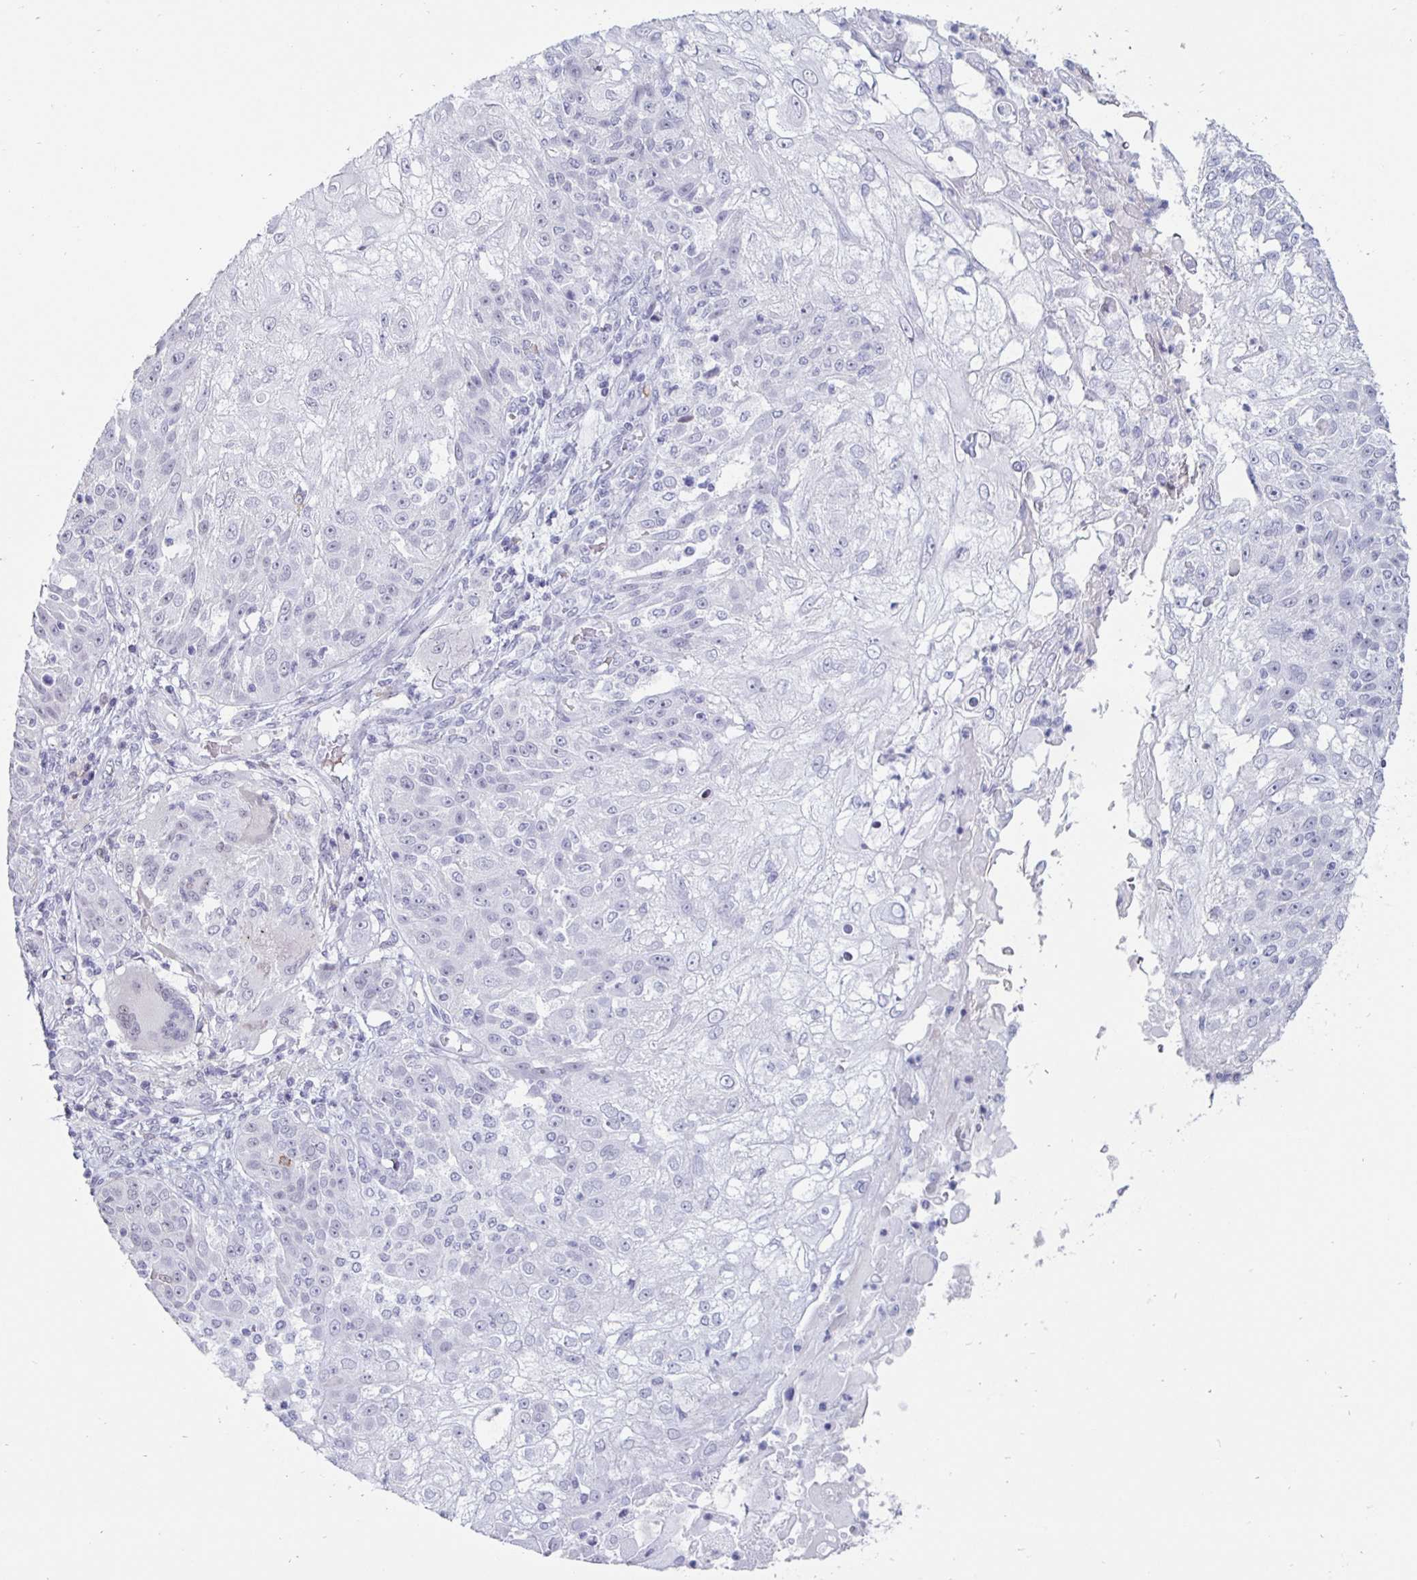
{"staining": {"intensity": "negative", "quantity": "none", "location": "none"}, "tissue": "skin cancer", "cell_type": "Tumor cells", "image_type": "cancer", "snomed": [{"axis": "morphology", "description": "Normal tissue, NOS"}, {"axis": "morphology", "description": "Squamous cell carcinoma, NOS"}, {"axis": "topography", "description": "Skin"}], "caption": "Immunohistochemistry image of neoplastic tissue: human skin cancer stained with DAB exhibits no significant protein staining in tumor cells.", "gene": "OOSP2", "patient": {"sex": "female", "age": 83}}